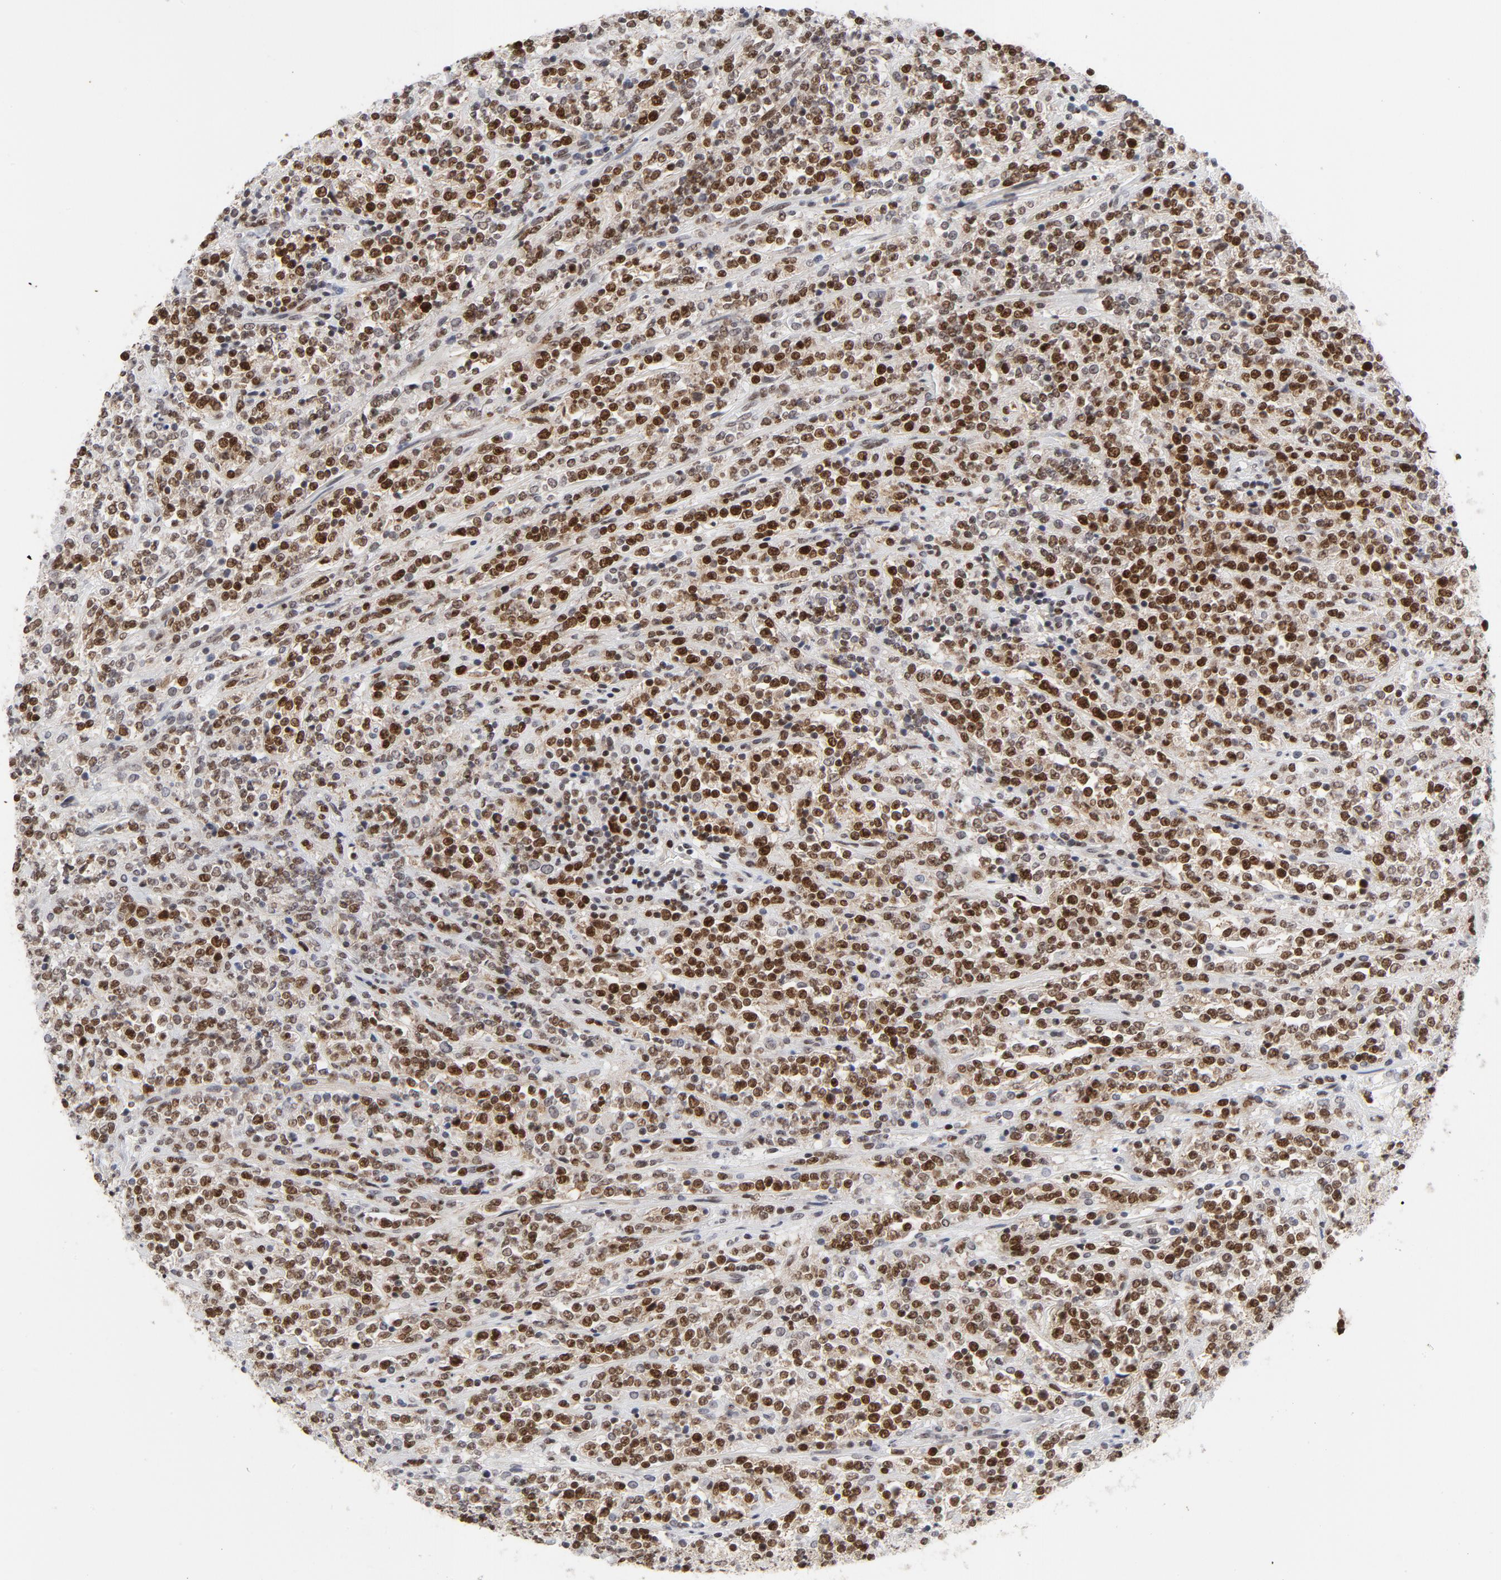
{"staining": {"intensity": "moderate", "quantity": ">75%", "location": "nuclear"}, "tissue": "lymphoma", "cell_type": "Tumor cells", "image_type": "cancer", "snomed": [{"axis": "morphology", "description": "Malignant lymphoma, non-Hodgkin's type, High grade"}, {"axis": "topography", "description": "Soft tissue"}], "caption": "An image of high-grade malignant lymphoma, non-Hodgkin's type stained for a protein demonstrates moderate nuclear brown staining in tumor cells.", "gene": "RFC4", "patient": {"sex": "male", "age": 18}}